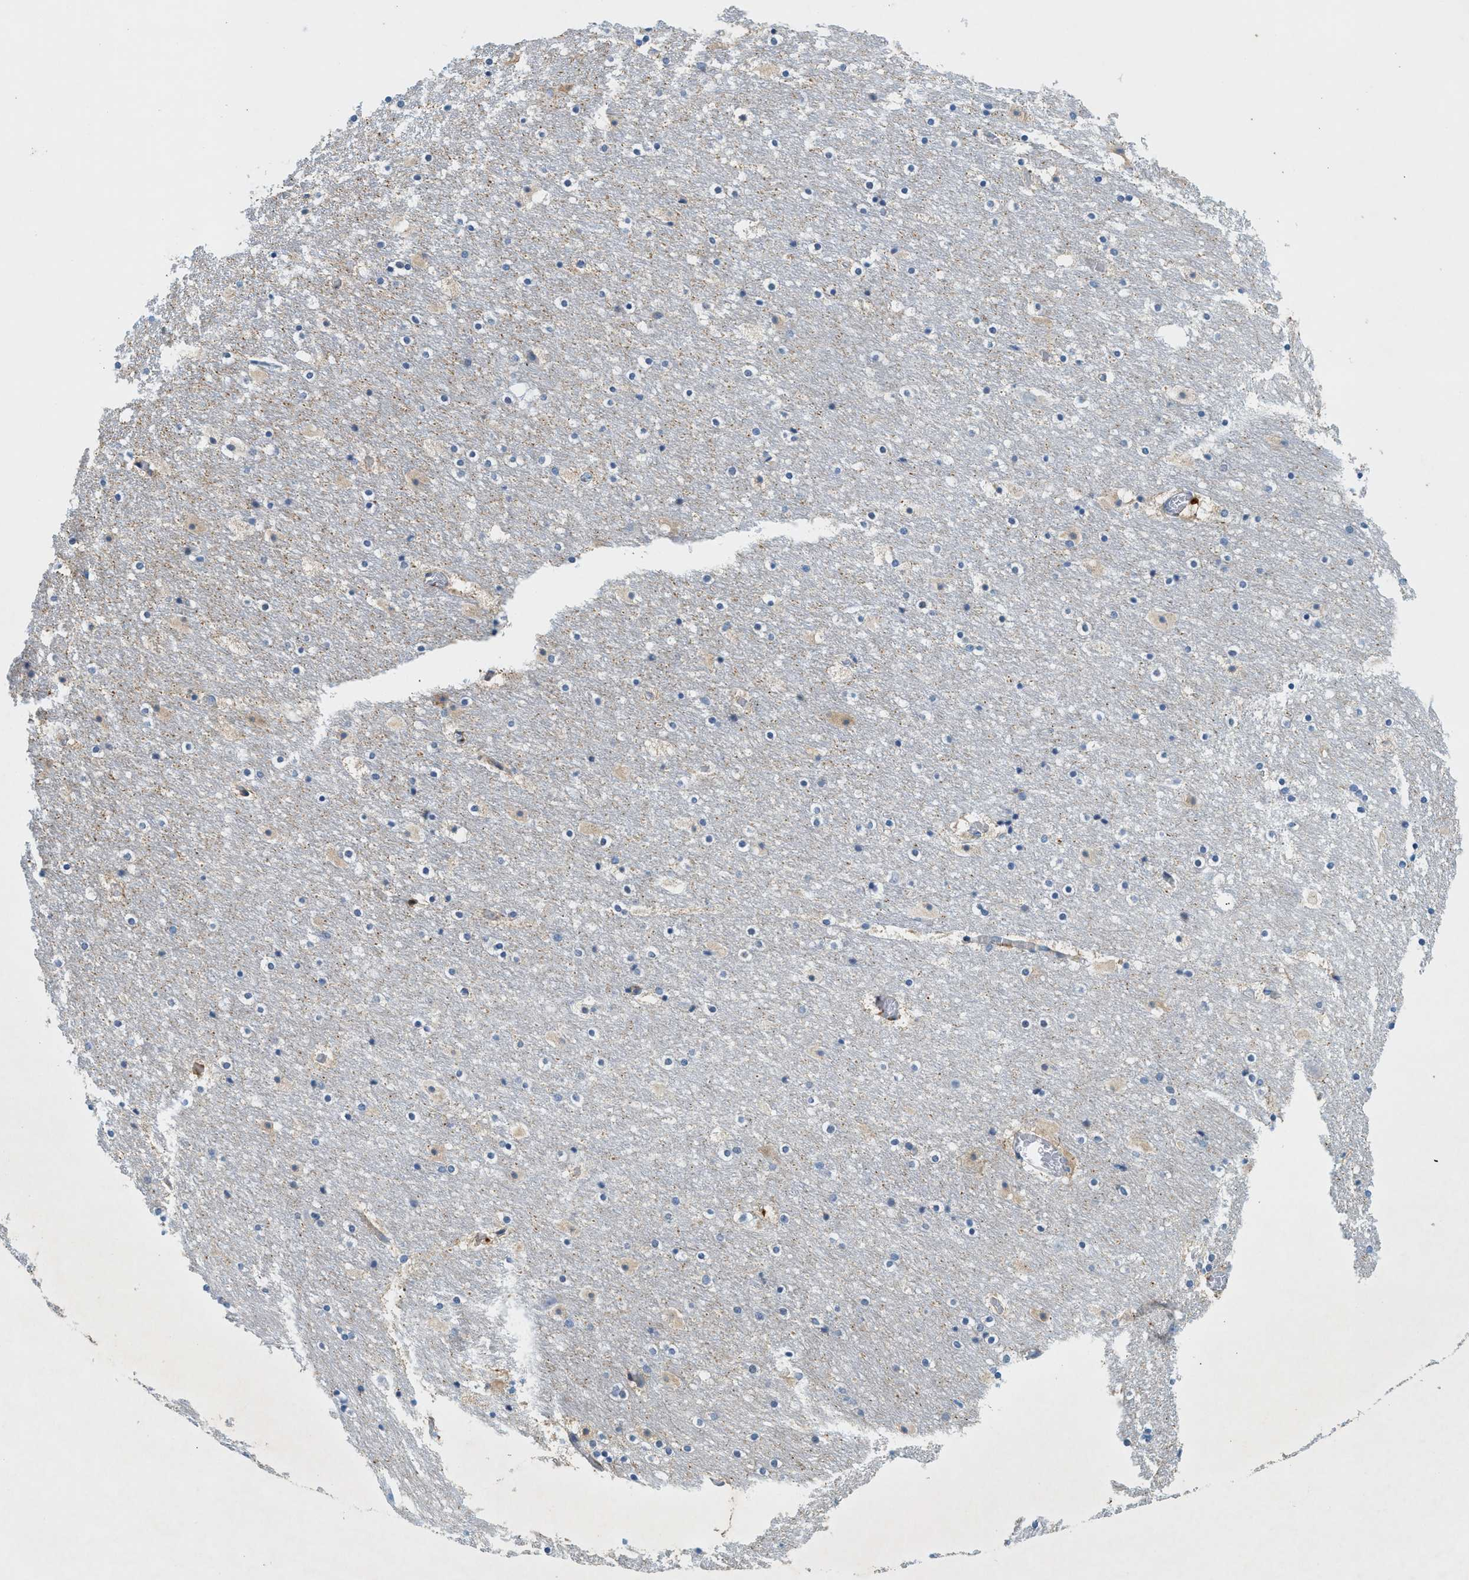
{"staining": {"intensity": "negative", "quantity": "none", "location": "none"}, "tissue": "hippocampus", "cell_type": "Glial cells", "image_type": "normal", "snomed": [{"axis": "morphology", "description": "Normal tissue, NOS"}, {"axis": "topography", "description": "Hippocampus"}], "caption": "This histopathology image is of benign hippocampus stained with immunohistochemistry to label a protein in brown with the nuclei are counter-stained blue. There is no expression in glial cells.", "gene": "ZDHHC13", "patient": {"sex": "male", "age": 45}}